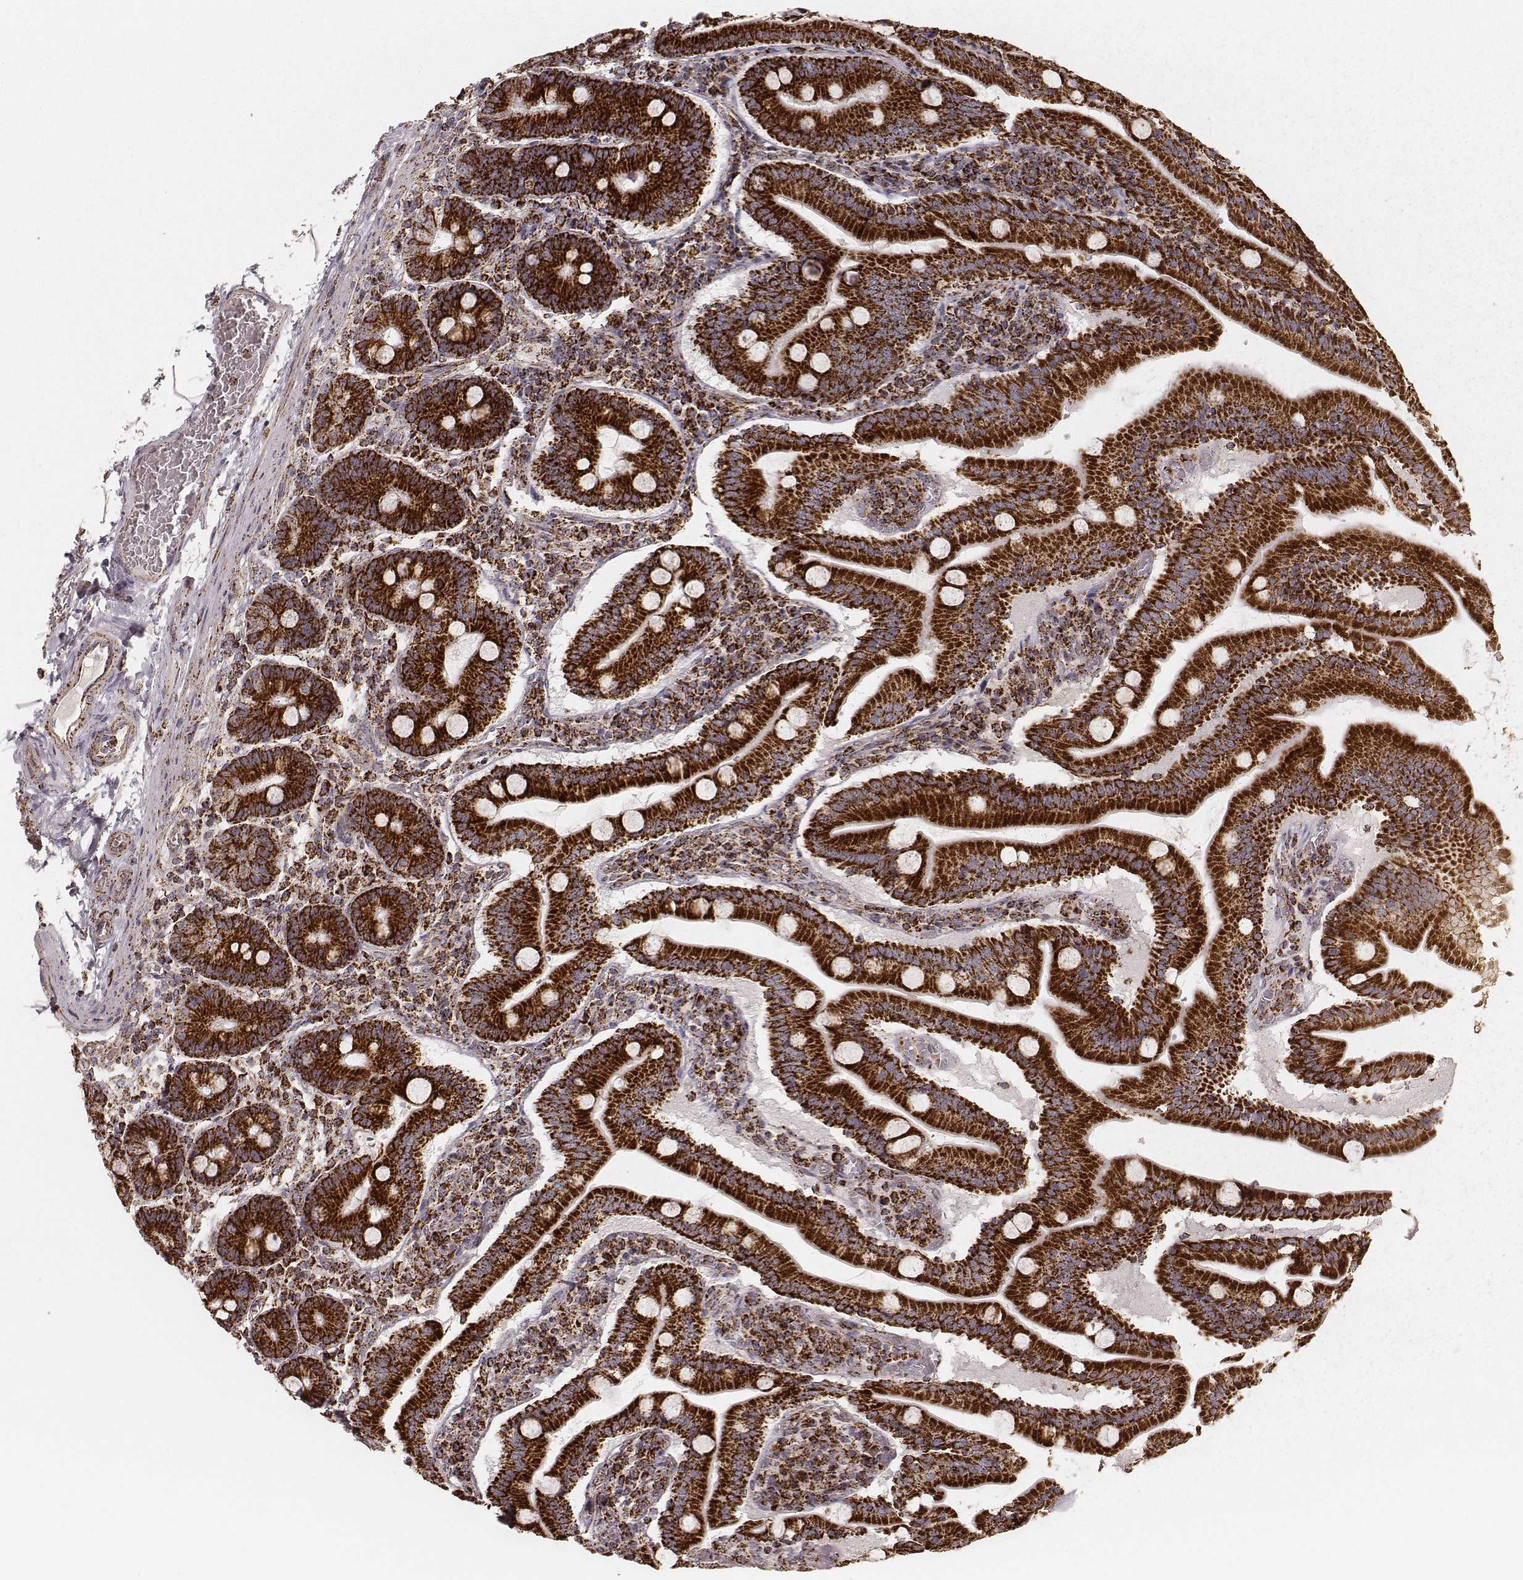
{"staining": {"intensity": "strong", "quantity": ">75%", "location": "cytoplasmic/membranous"}, "tissue": "small intestine", "cell_type": "Glandular cells", "image_type": "normal", "snomed": [{"axis": "morphology", "description": "Normal tissue, NOS"}, {"axis": "topography", "description": "Small intestine"}], "caption": "Protein staining exhibits strong cytoplasmic/membranous expression in about >75% of glandular cells in normal small intestine. Ihc stains the protein in brown and the nuclei are stained blue.", "gene": "CS", "patient": {"sex": "male", "age": 37}}